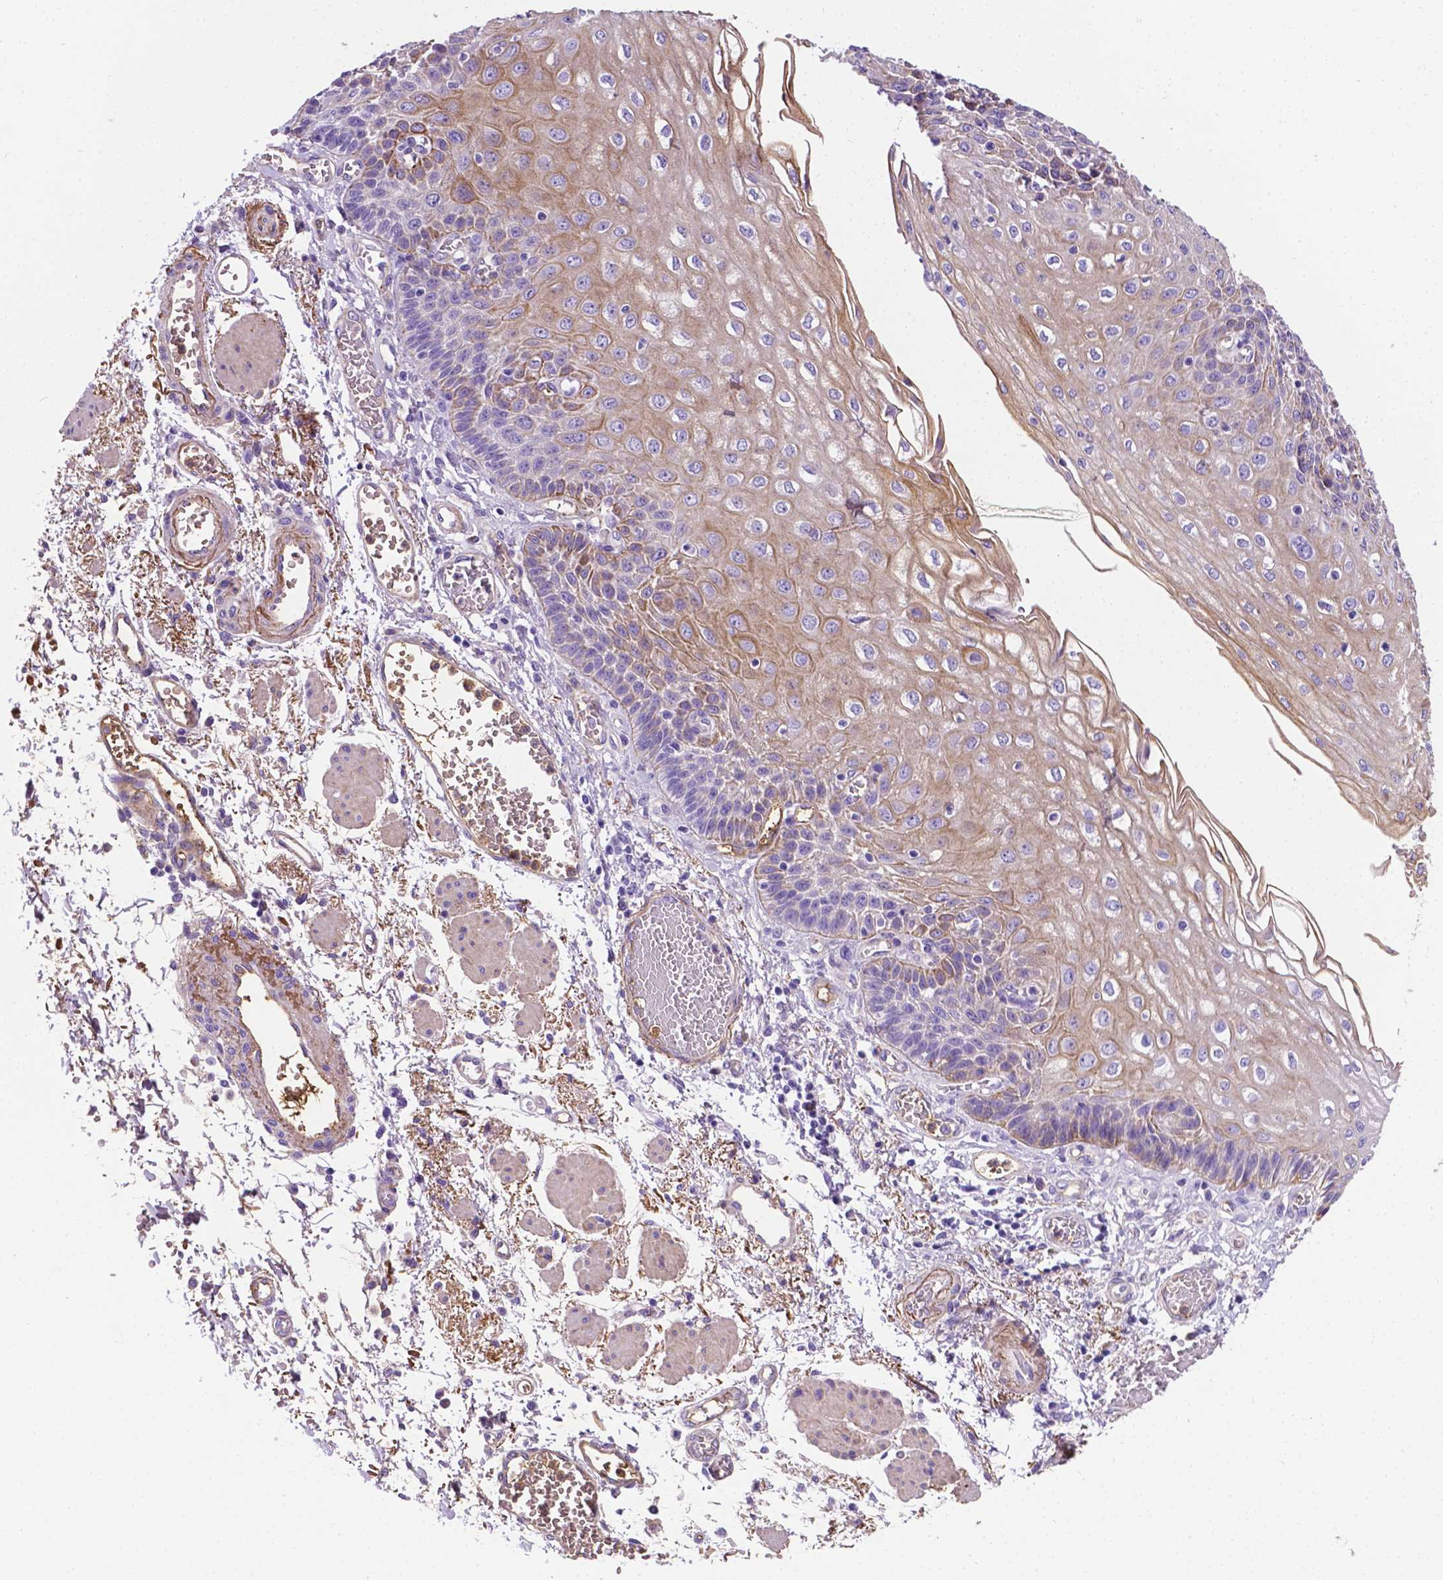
{"staining": {"intensity": "weak", "quantity": "25%-75%", "location": "cytoplasmic/membranous"}, "tissue": "esophagus", "cell_type": "Squamous epithelial cells", "image_type": "normal", "snomed": [{"axis": "morphology", "description": "Normal tissue, NOS"}, {"axis": "morphology", "description": "Adenocarcinoma, NOS"}, {"axis": "topography", "description": "Esophagus"}], "caption": "IHC of benign esophagus reveals low levels of weak cytoplasmic/membranous expression in about 25%-75% of squamous epithelial cells. Nuclei are stained in blue.", "gene": "APOE", "patient": {"sex": "male", "age": 81}}